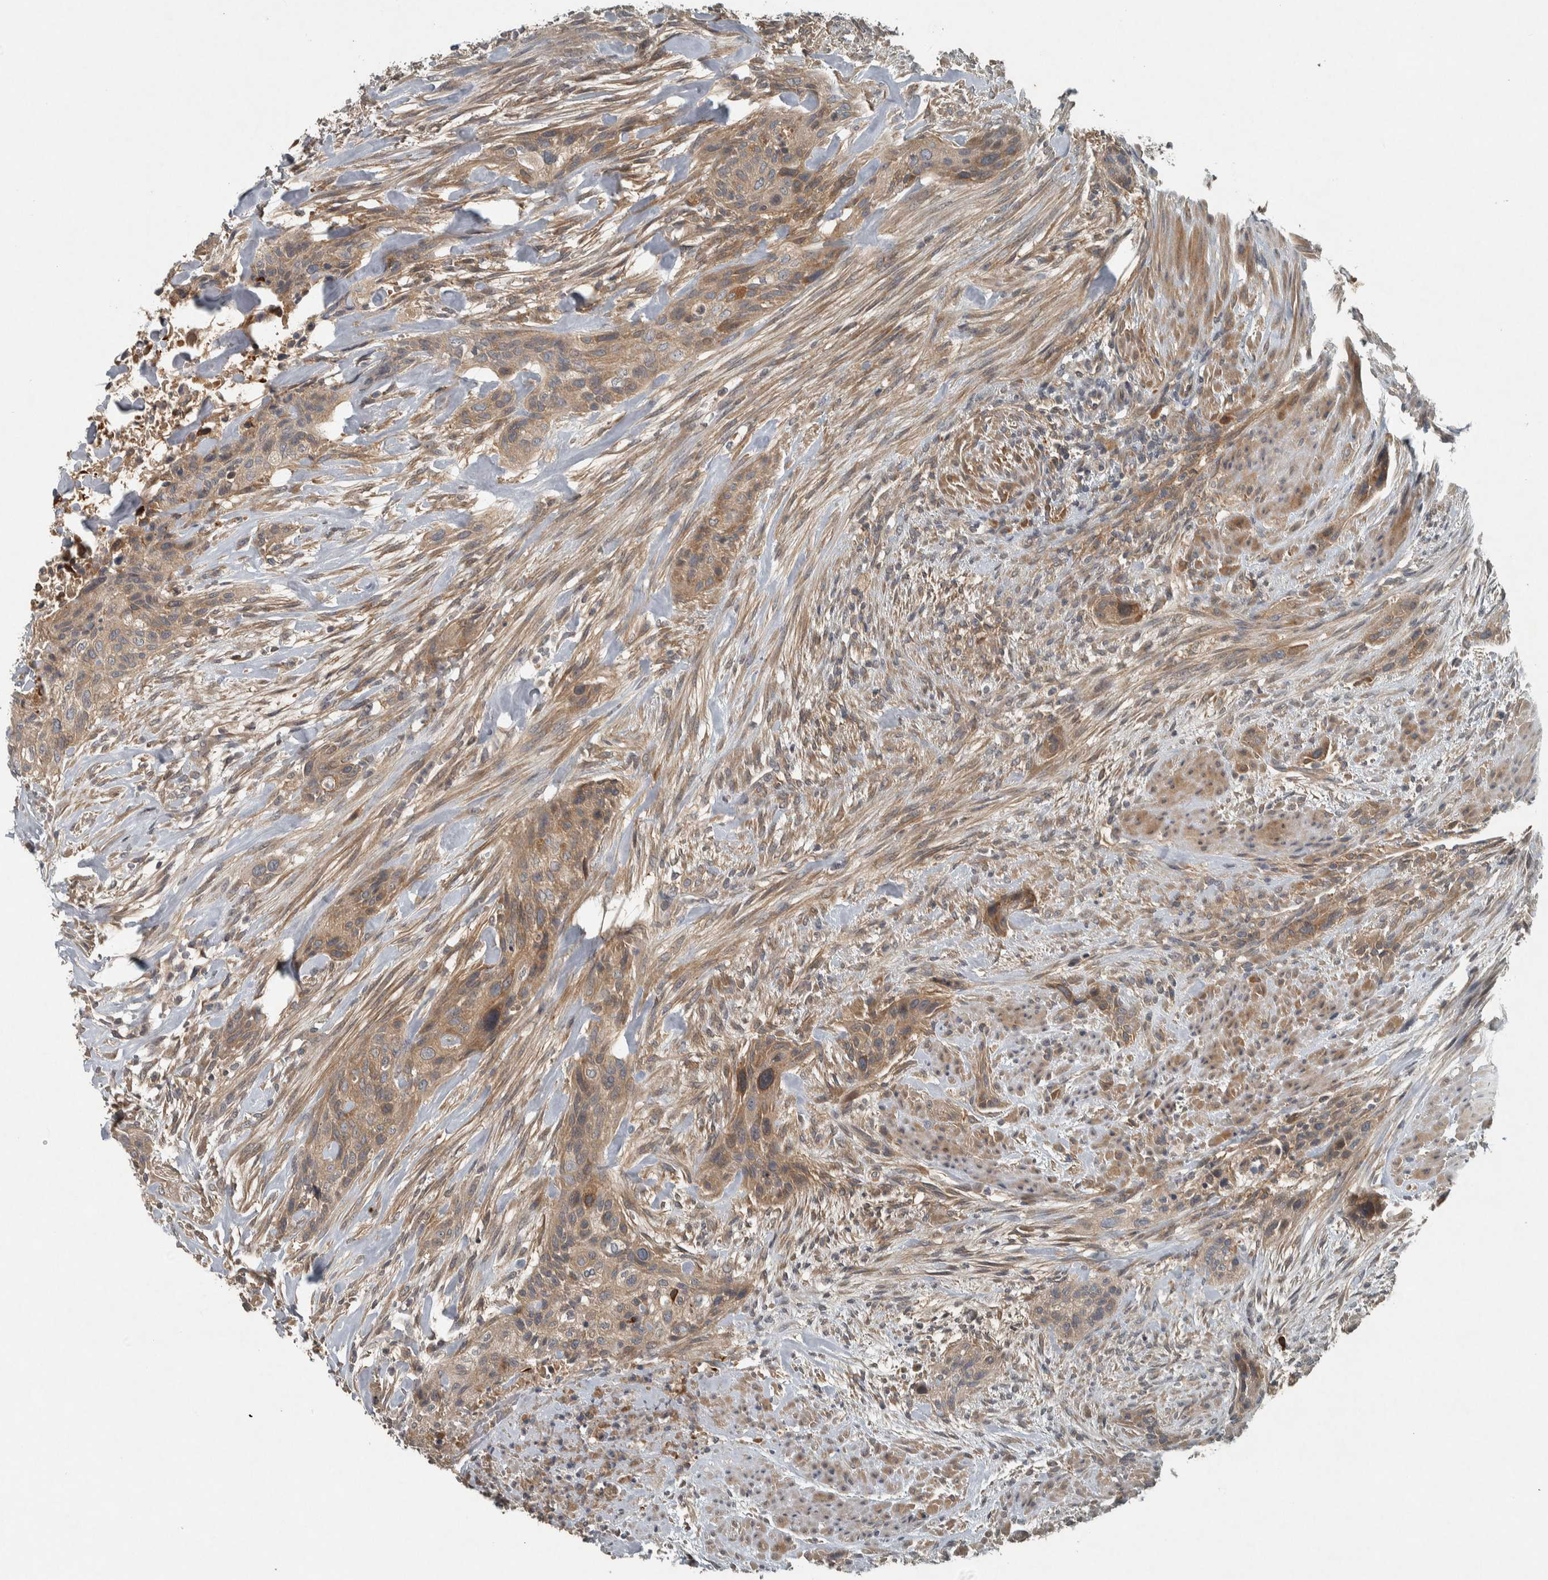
{"staining": {"intensity": "moderate", "quantity": ">75%", "location": "cytoplasmic/membranous"}, "tissue": "urothelial cancer", "cell_type": "Tumor cells", "image_type": "cancer", "snomed": [{"axis": "morphology", "description": "Urothelial carcinoma, High grade"}, {"axis": "topography", "description": "Urinary bladder"}], "caption": "A brown stain shows moderate cytoplasmic/membranous staining of a protein in human urothelial cancer tumor cells.", "gene": "CLCN2", "patient": {"sex": "male", "age": 35}}